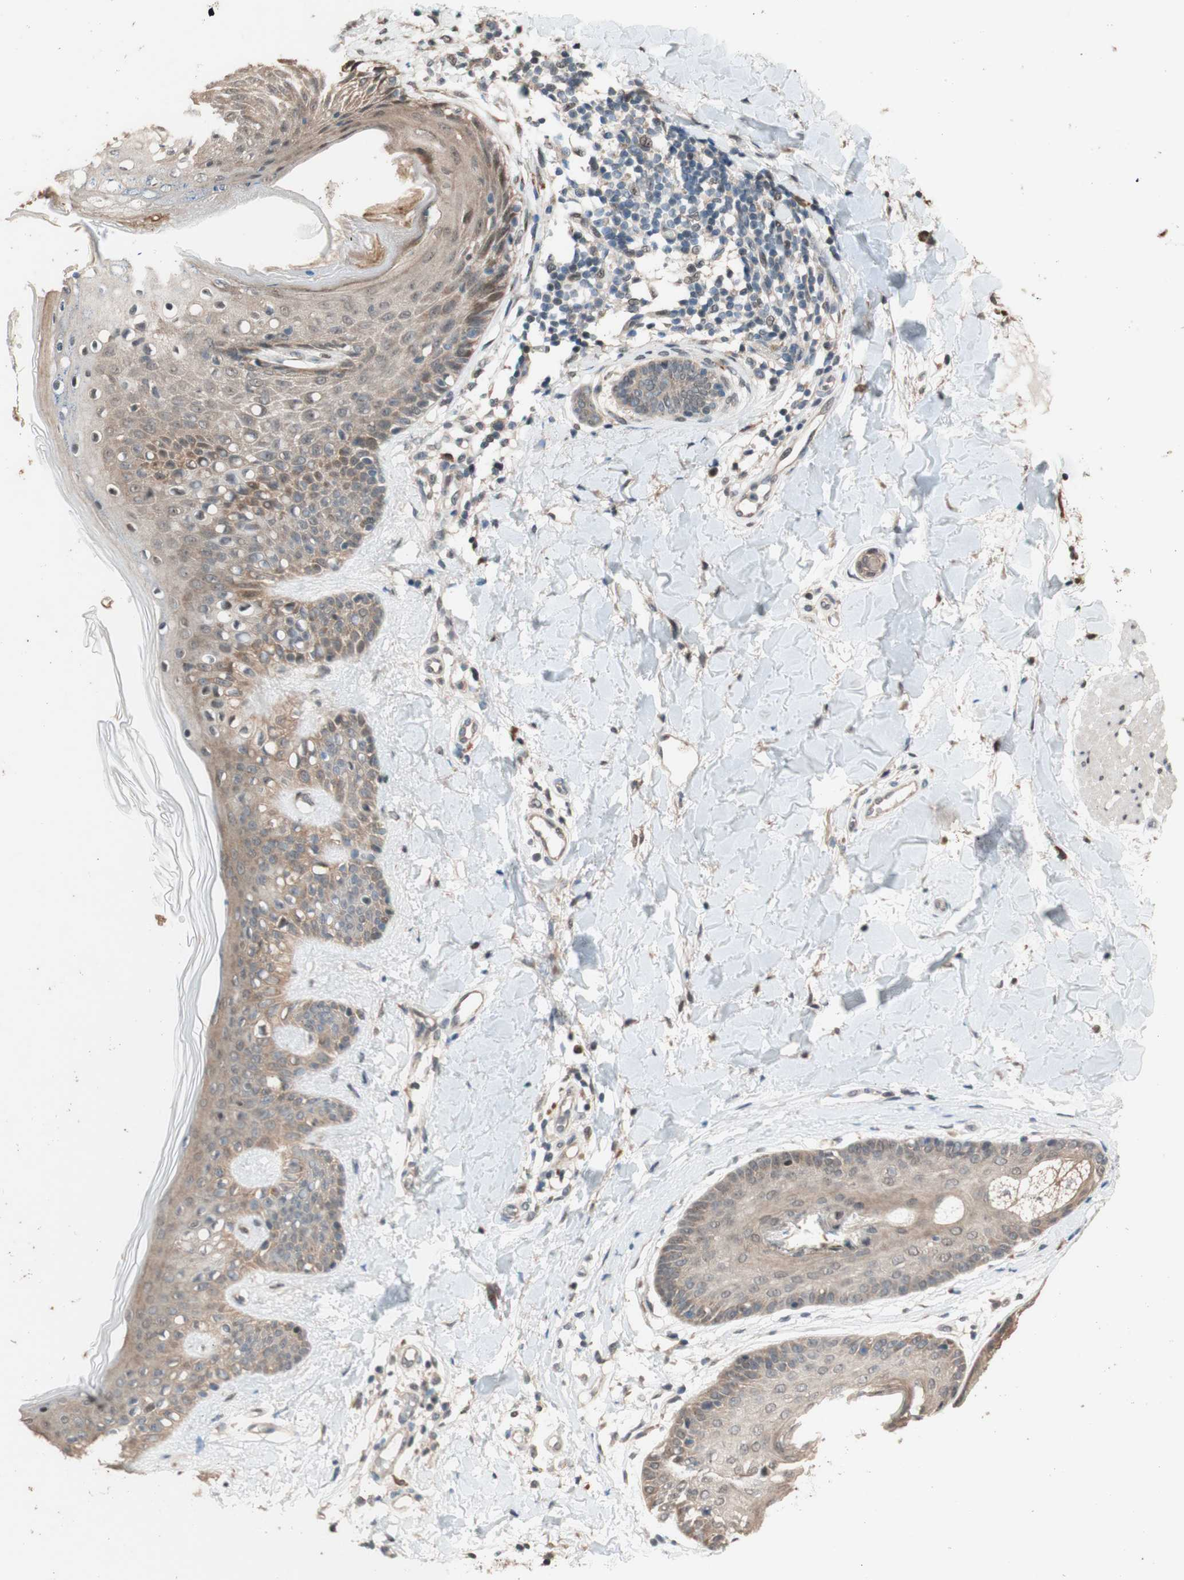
{"staining": {"intensity": "weak", "quantity": ">75%", "location": "cytoplasmic/membranous"}, "tissue": "skin", "cell_type": "Fibroblasts", "image_type": "normal", "snomed": [{"axis": "morphology", "description": "Normal tissue, NOS"}, {"axis": "topography", "description": "Skin"}], "caption": "Protein staining of normal skin demonstrates weak cytoplasmic/membranous expression in about >75% of fibroblasts.", "gene": "CCNC", "patient": {"sex": "male", "age": 16}}